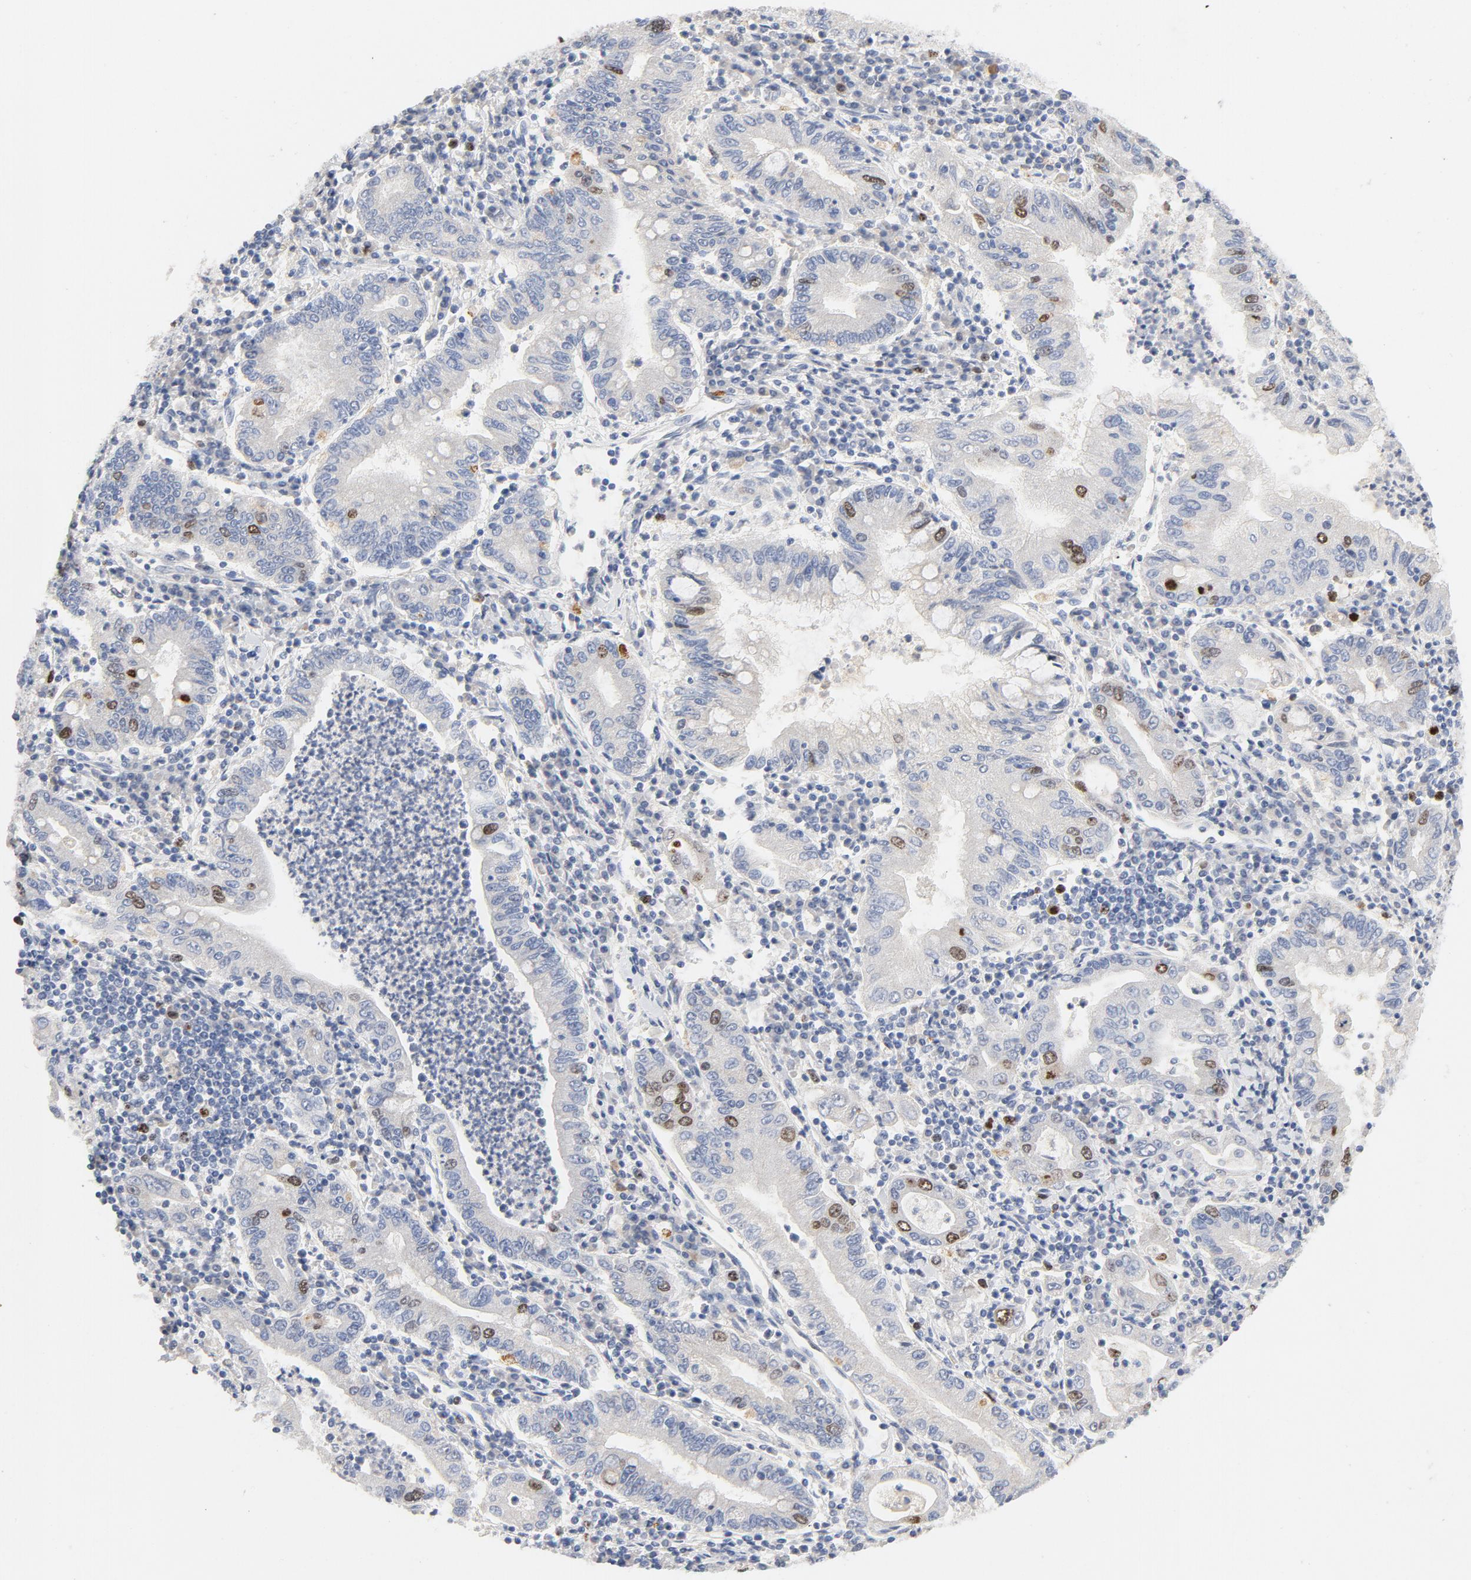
{"staining": {"intensity": "moderate", "quantity": "<25%", "location": "nuclear"}, "tissue": "stomach cancer", "cell_type": "Tumor cells", "image_type": "cancer", "snomed": [{"axis": "morphology", "description": "Normal tissue, NOS"}, {"axis": "morphology", "description": "Adenocarcinoma, NOS"}, {"axis": "topography", "description": "Esophagus"}, {"axis": "topography", "description": "Stomach, upper"}, {"axis": "topography", "description": "Peripheral nerve tissue"}], "caption": "A histopathology image of human stomach cancer (adenocarcinoma) stained for a protein displays moderate nuclear brown staining in tumor cells.", "gene": "BIRC5", "patient": {"sex": "male", "age": 62}}